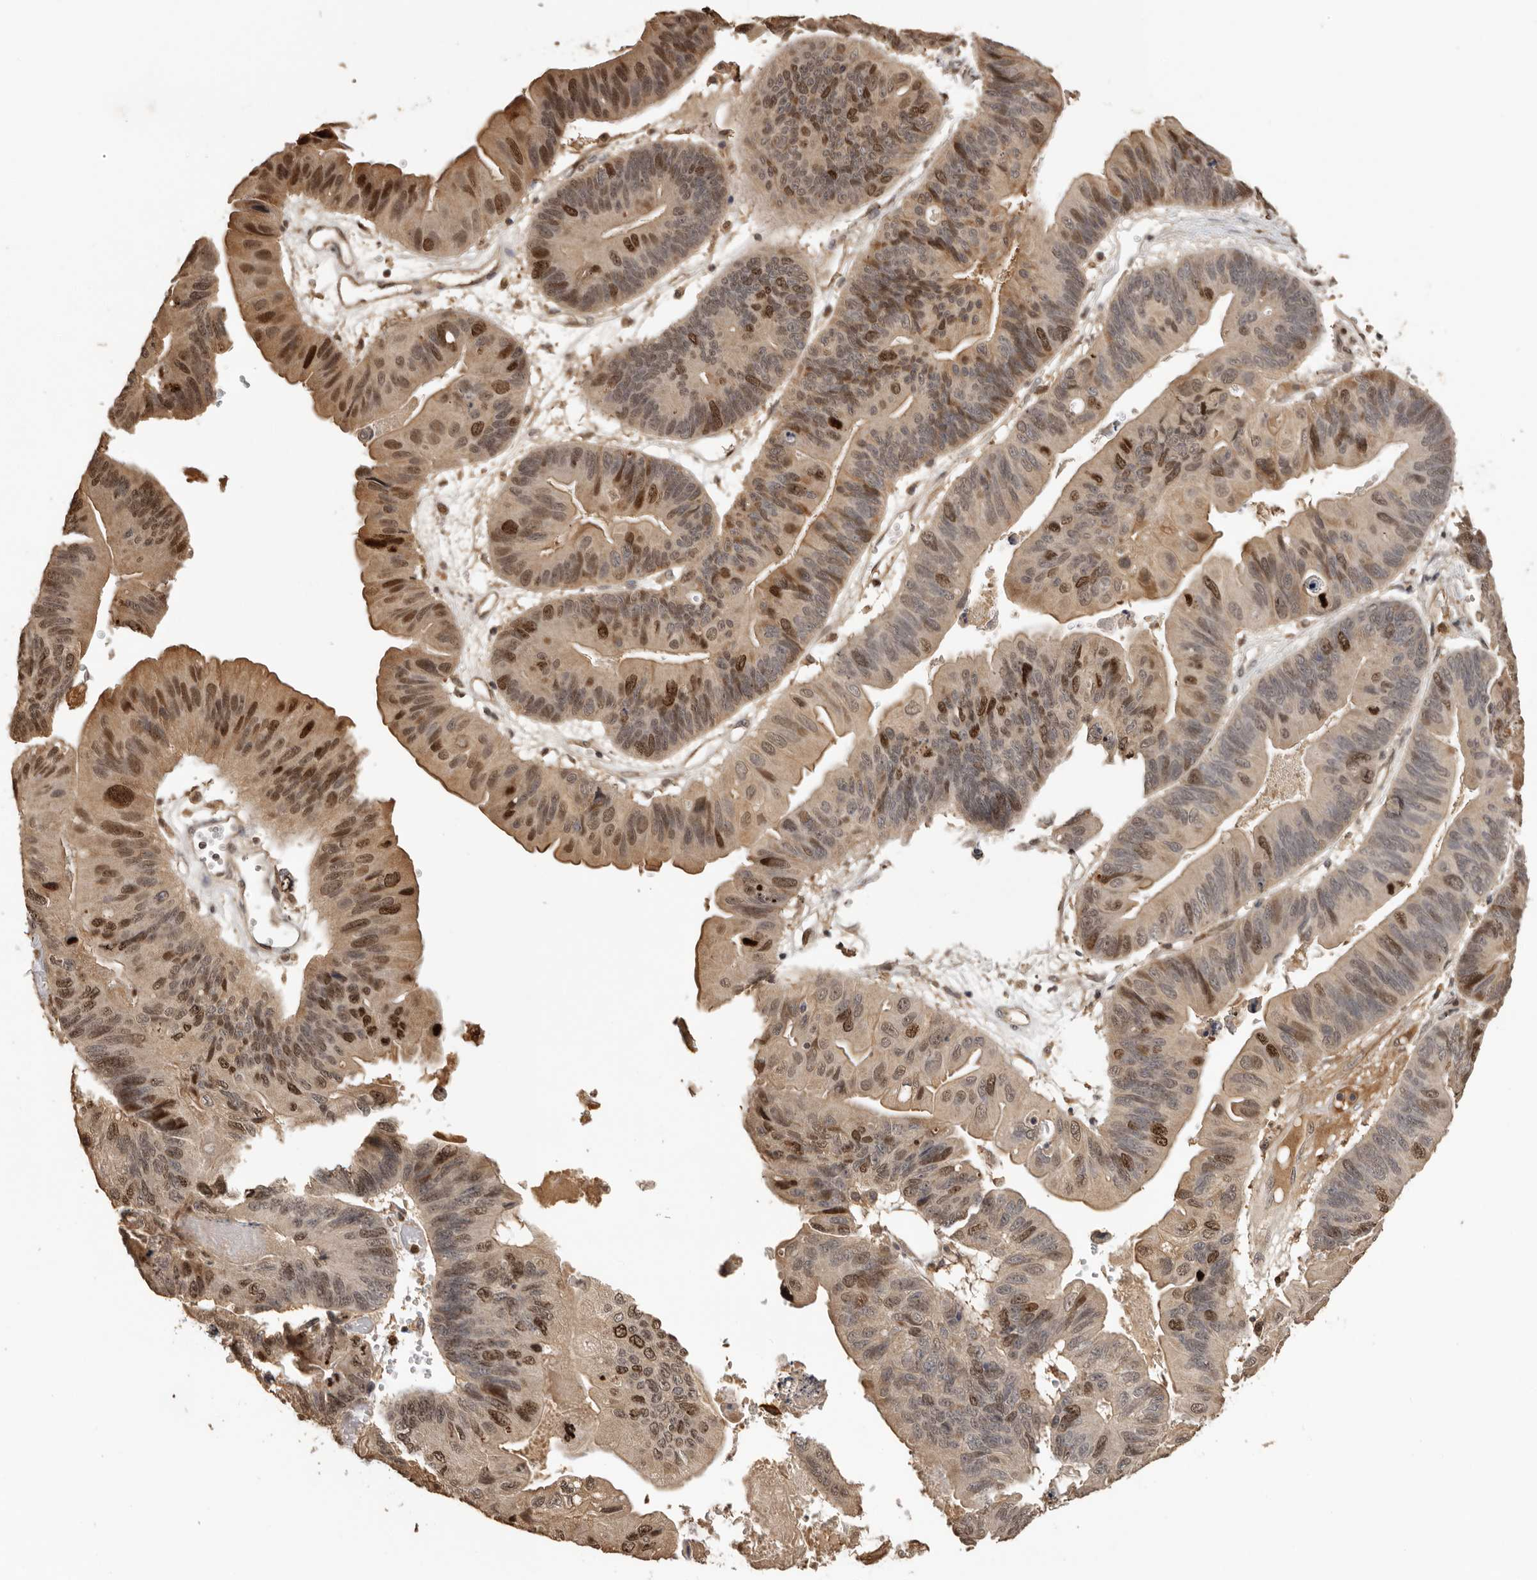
{"staining": {"intensity": "moderate", "quantity": ">75%", "location": "cytoplasmic/membranous,nuclear"}, "tissue": "ovarian cancer", "cell_type": "Tumor cells", "image_type": "cancer", "snomed": [{"axis": "morphology", "description": "Cystadenocarcinoma, mucinous, NOS"}, {"axis": "topography", "description": "Ovary"}], "caption": "IHC (DAB (3,3'-diaminobenzidine)) staining of mucinous cystadenocarcinoma (ovarian) displays moderate cytoplasmic/membranous and nuclear protein staining in approximately >75% of tumor cells.", "gene": "KIF2B", "patient": {"sex": "female", "age": 61}}